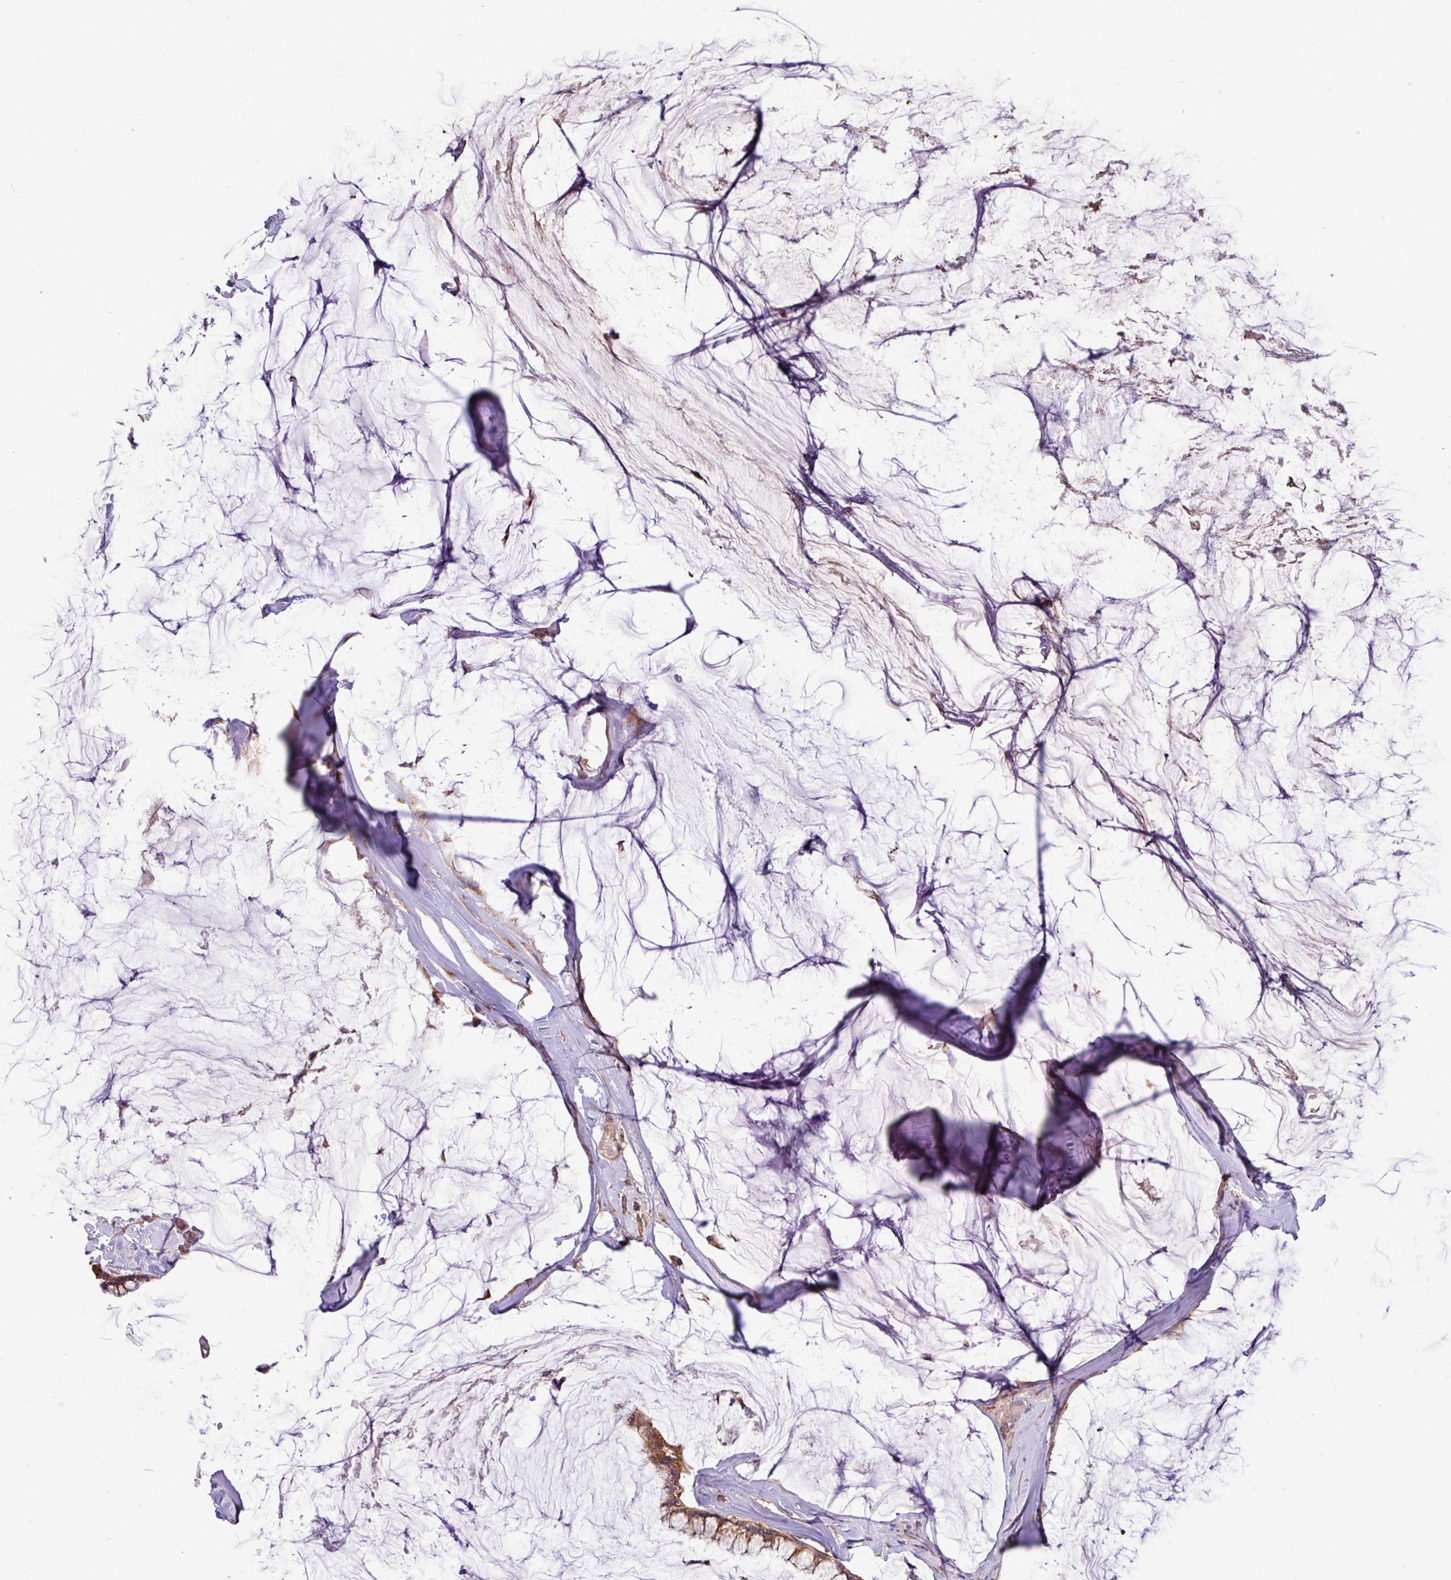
{"staining": {"intensity": "moderate", "quantity": ">75%", "location": "cytoplasmic/membranous"}, "tissue": "ovarian cancer", "cell_type": "Tumor cells", "image_type": "cancer", "snomed": [{"axis": "morphology", "description": "Cystadenocarcinoma, mucinous, NOS"}, {"axis": "topography", "description": "Ovary"}], "caption": "The immunohistochemical stain labels moderate cytoplasmic/membranous positivity in tumor cells of ovarian cancer tissue.", "gene": "RAB19", "patient": {"sex": "female", "age": 39}}